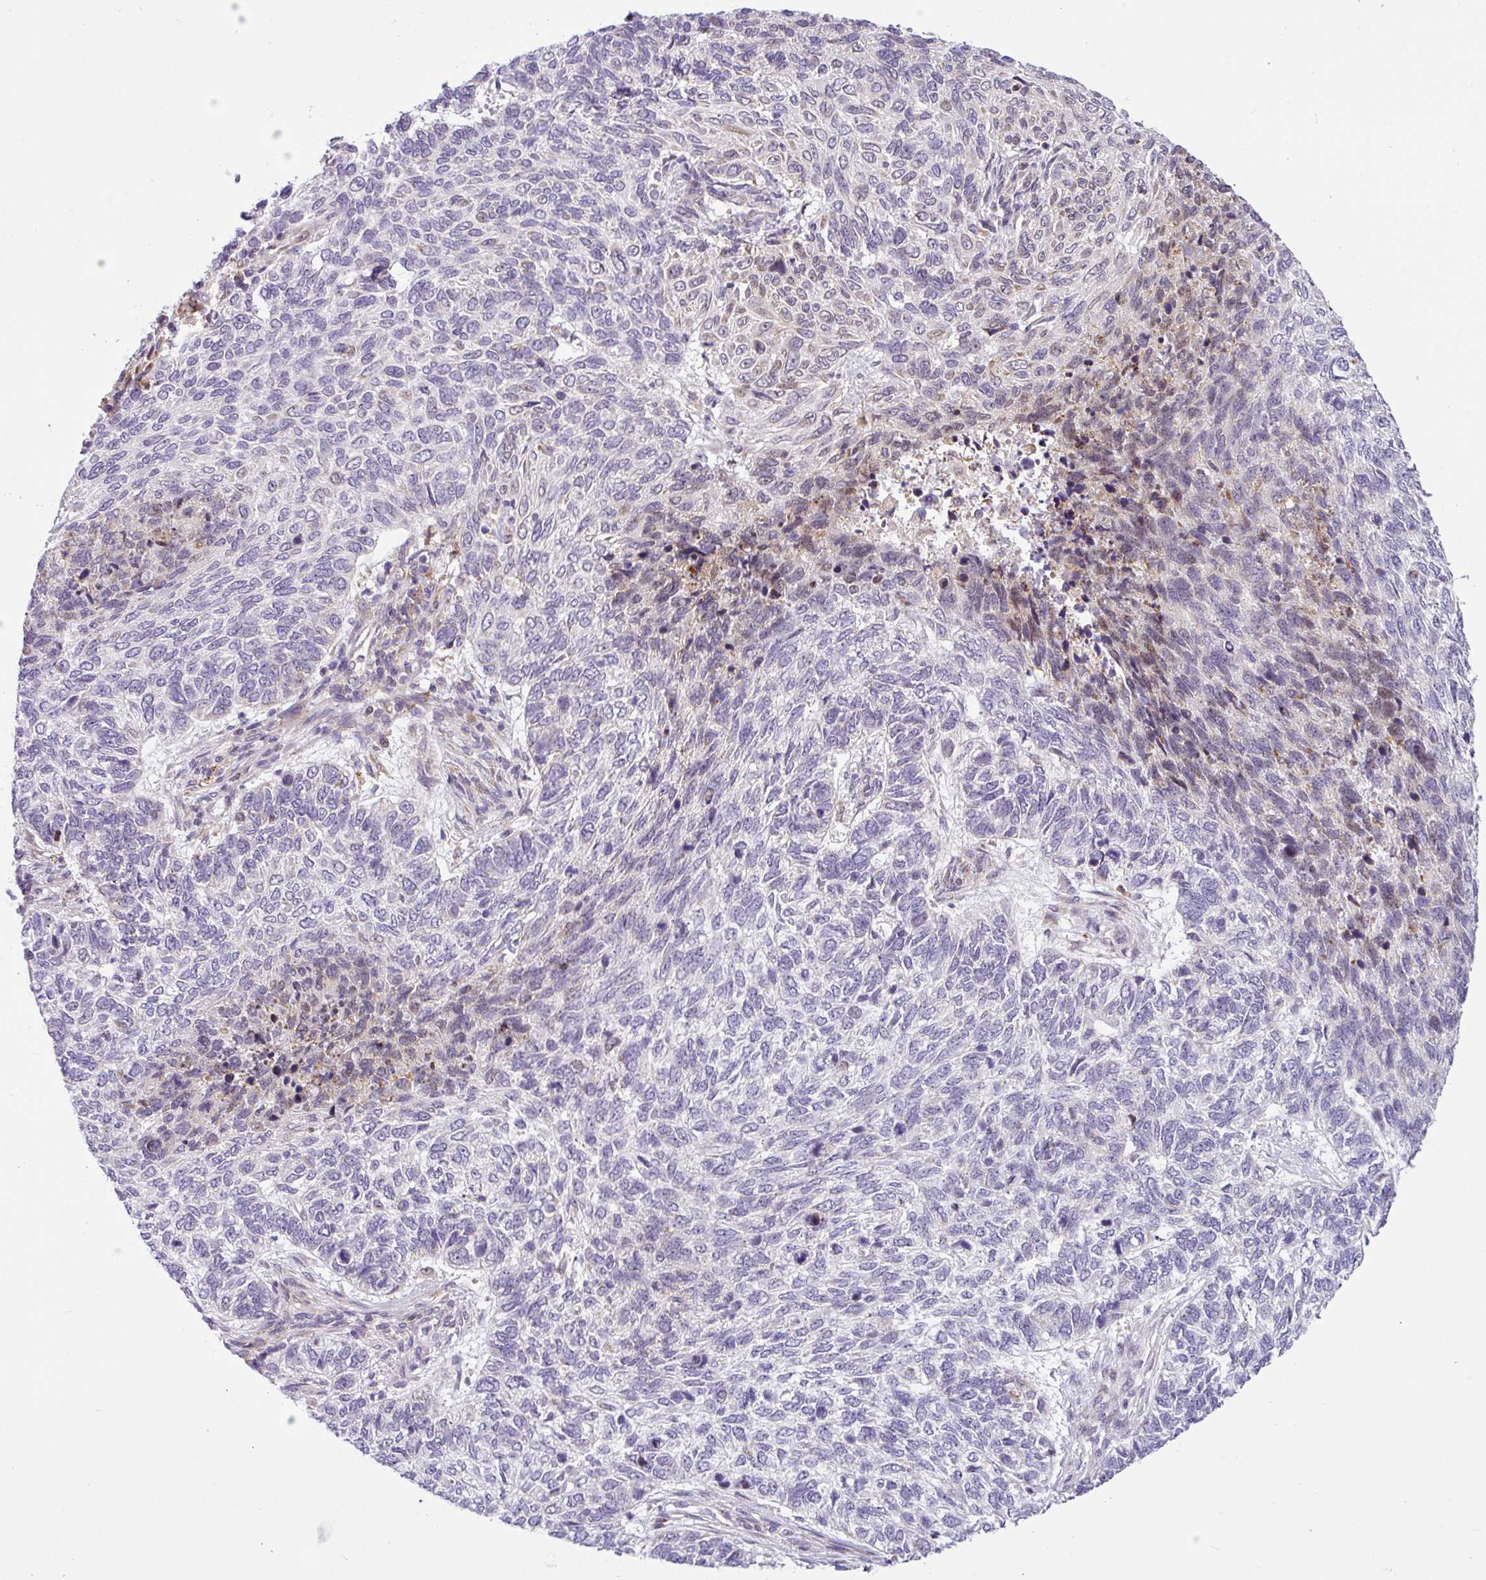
{"staining": {"intensity": "weak", "quantity": "<25%", "location": "nuclear"}, "tissue": "skin cancer", "cell_type": "Tumor cells", "image_type": "cancer", "snomed": [{"axis": "morphology", "description": "Basal cell carcinoma"}, {"axis": "topography", "description": "Skin"}], "caption": "Immunohistochemistry histopathology image of neoplastic tissue: human skin basal cell carcinoma stained with DAB (3,3'-diaminobenzidine) shows no significant protein expression in tumor cells.", "gene": "NDUFB2", "patient": {"sex": "female", "age": 65}}